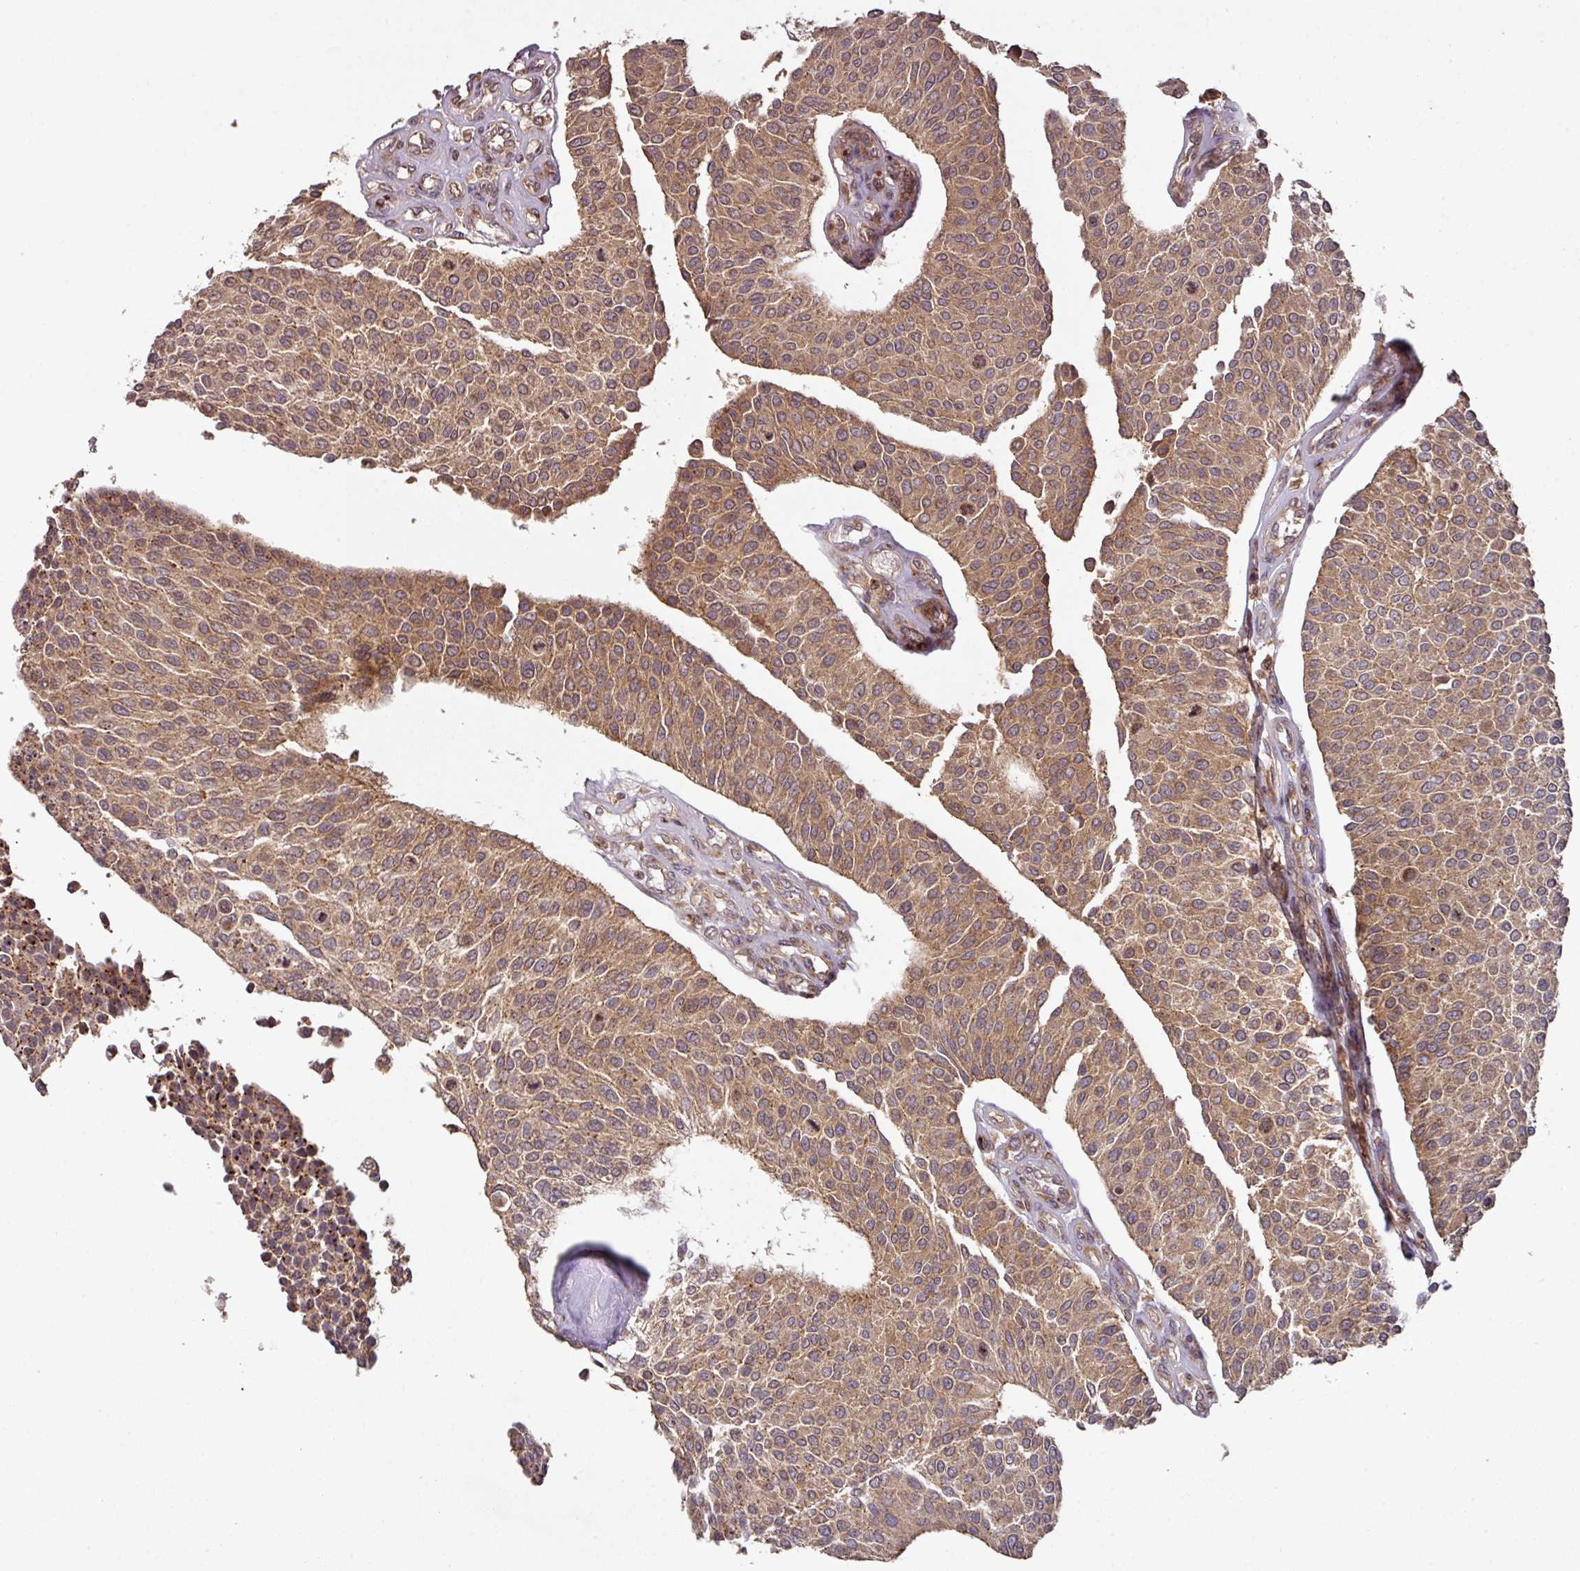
{"staining": {"intensity": "moderate", "quantity": ">75%", "location": "cytoplasmic/membranous"}, "tissue": "urothelial cancer", "cell_type": "Tumor cells", "image_type": "cancer", "snomed": [{"axis": "morphology", "description": "Urothelial carcinoma, NOS"}, {"axis": "topography", "description": "Urinary bladder"}], "caption": "Protein expression analysis of transitional cell carcinoma shows moderate cytoplasmic/membranous expression in about >75% of tumor cells. (DAB IHC with brightfield microscopy, high magnification).", "gene": "MRRF", "patient": {"sex": "male", "age": 55}}